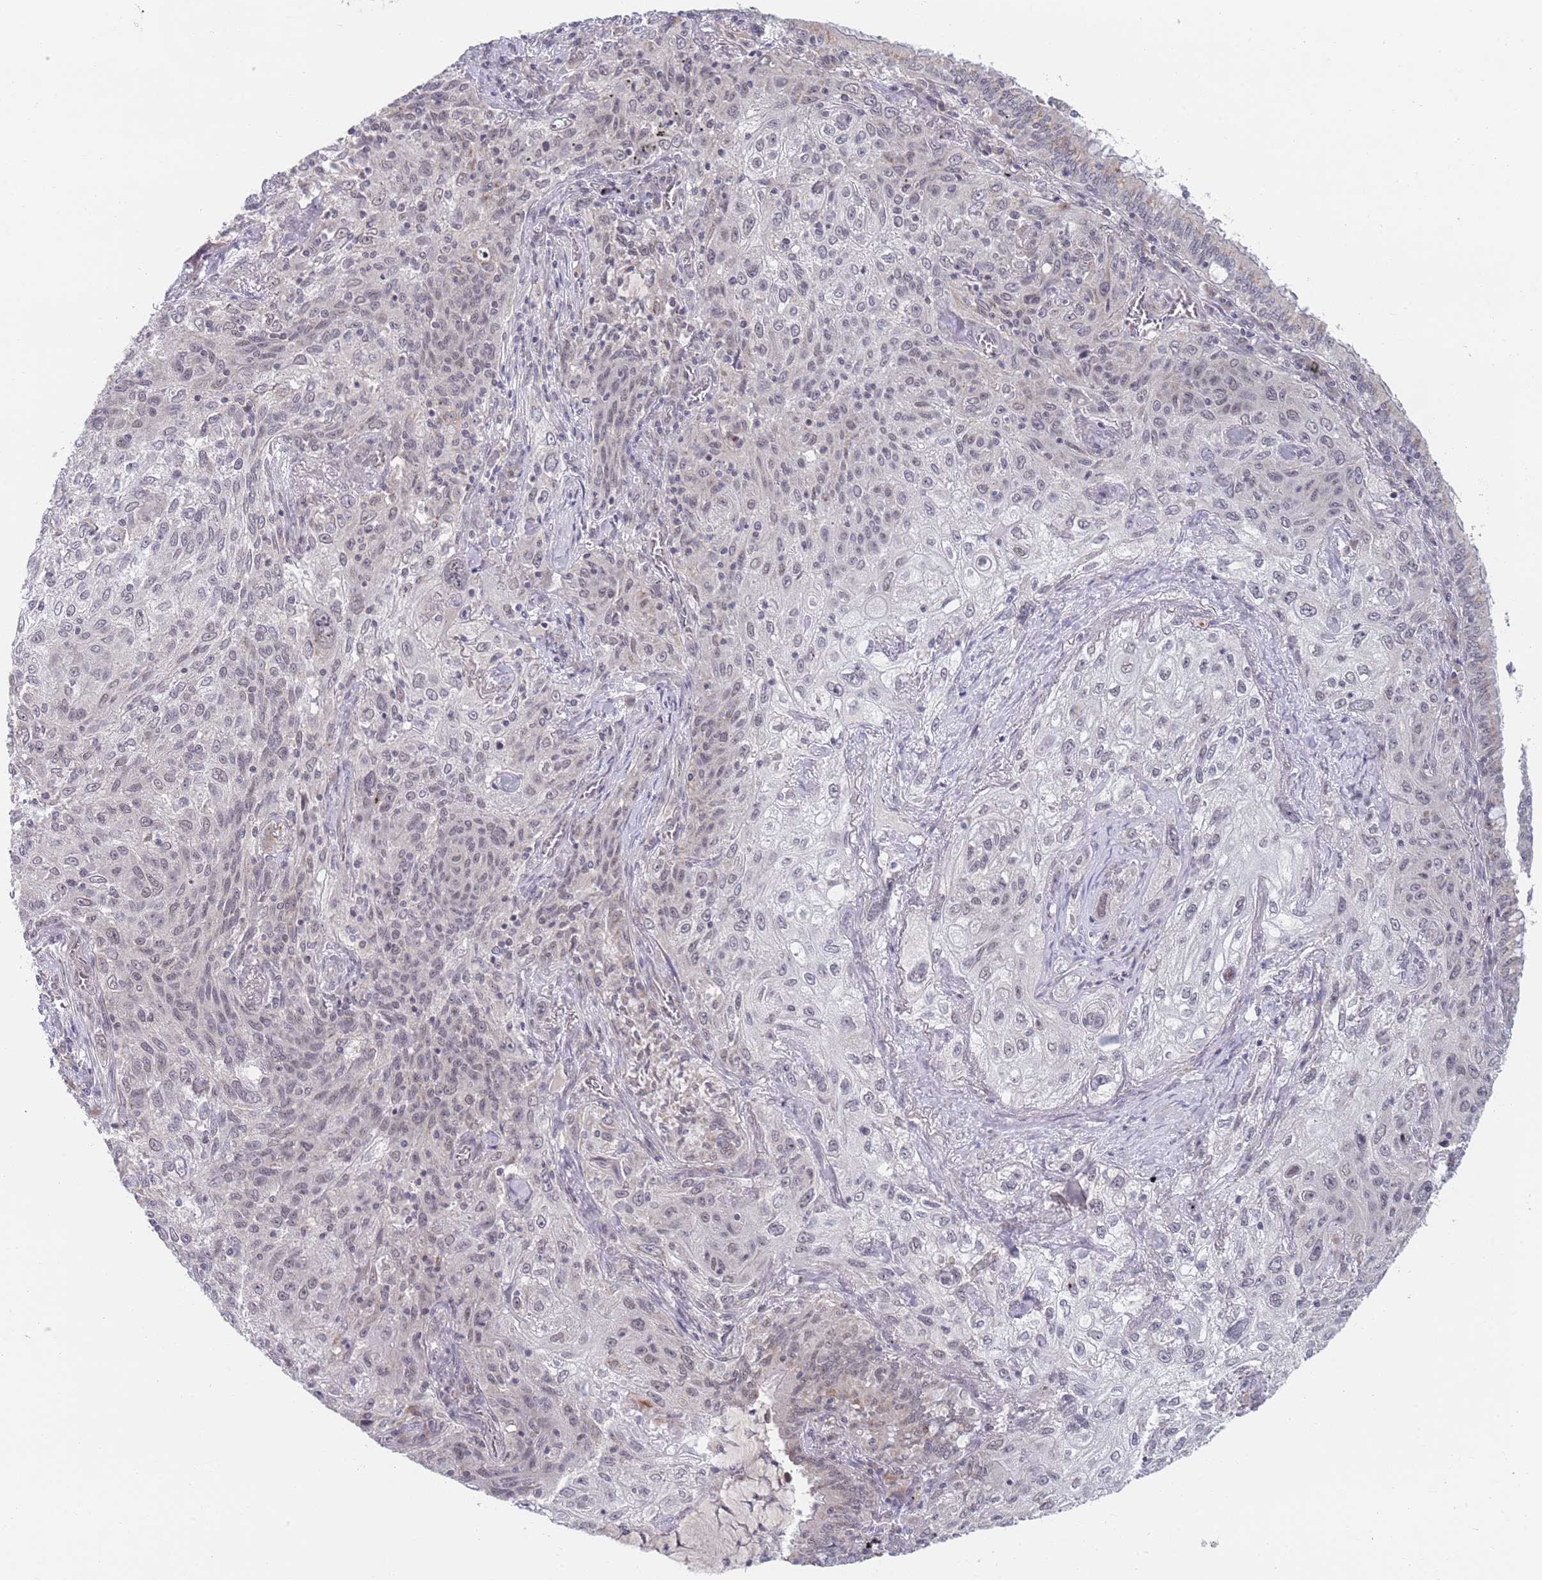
{"staining": {"intensity": "negative", "quantity": "none", "location": "none"}, "tissue": "lung cancer", "cell_type": "Tumor cells", "image_type": "cancer", "snomed": [{"axis": "morphology", "description": "Squamous cell carcinoma, NOS"}, {"axis": "topography", "description": "Lung"}], "caption": "Tumor cells are negative for protein expression in human lung cancer (squamous cell carcinoma).", "gene": "B4GALT4", "patient": {"sex": "female", "age": 69}}